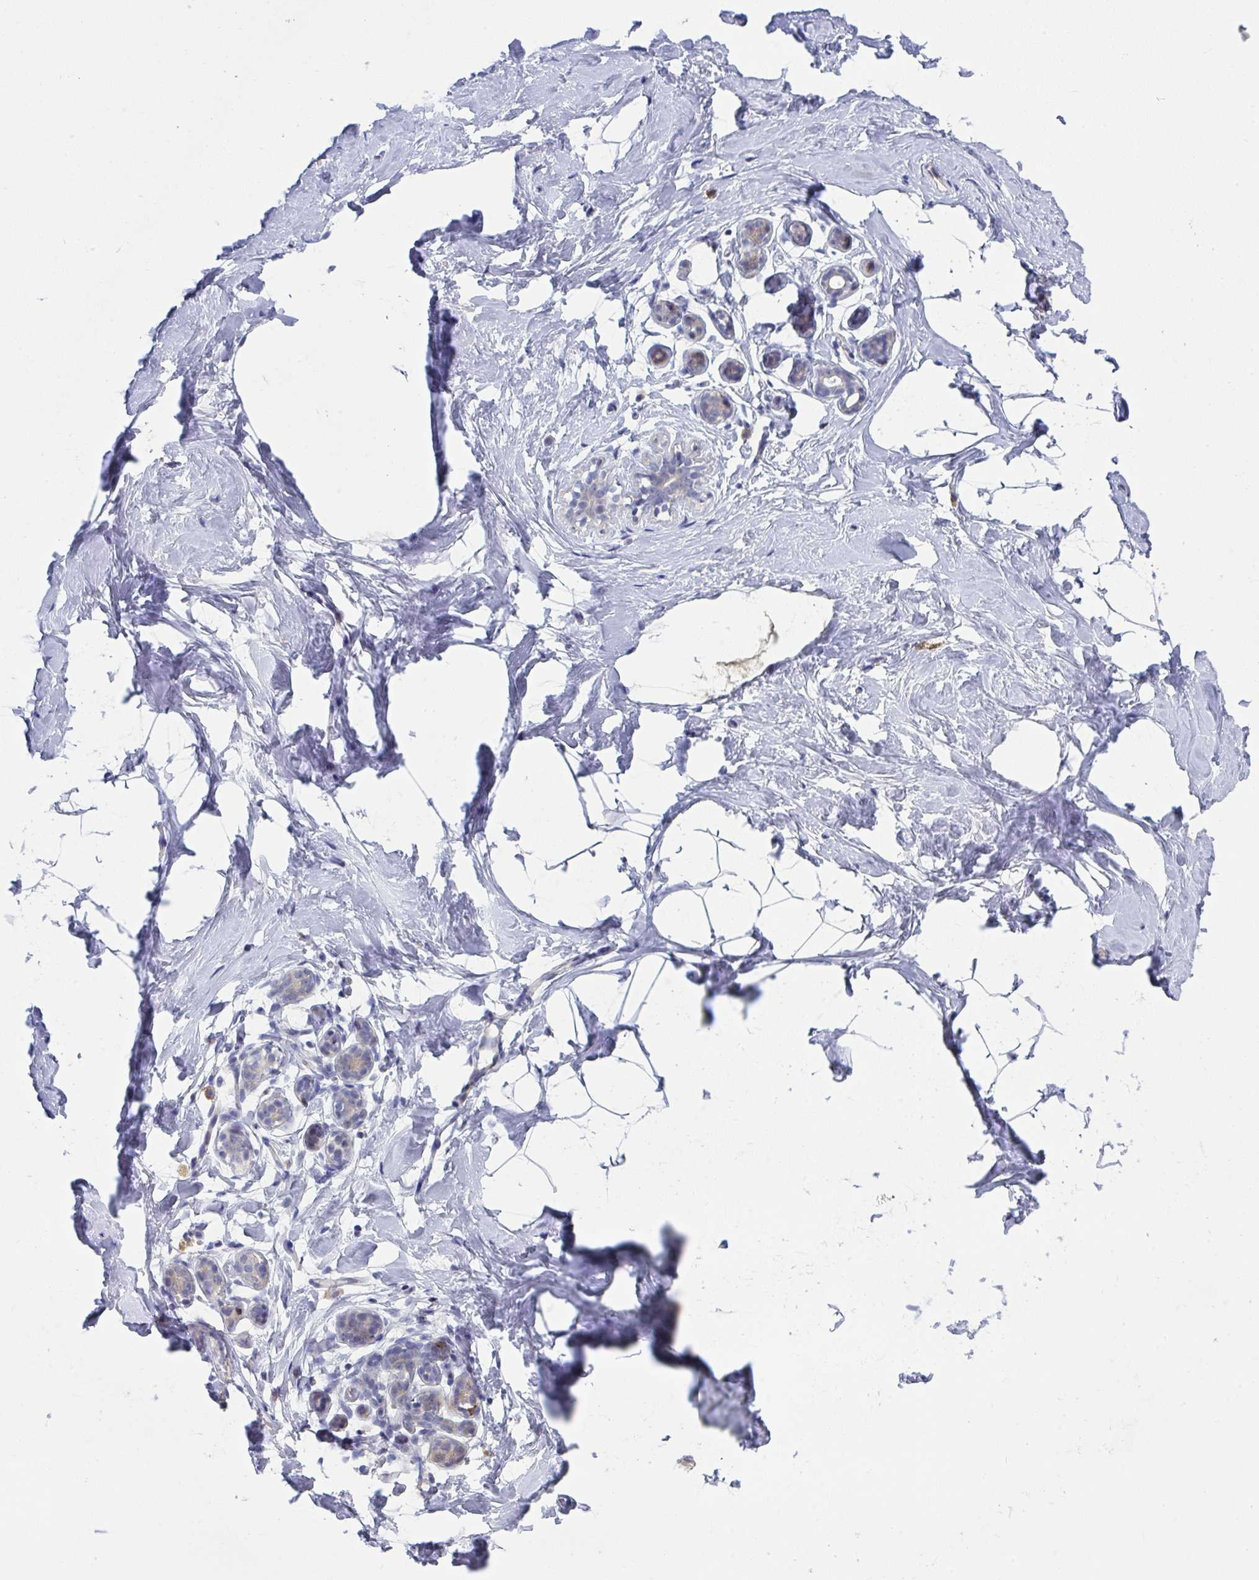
{"staining": {"intensity": "negative", "quantity": "none", "location": "none"}, "tissue": "breast", "cell_type": "Adipocytes", "image_type": "normal", "snomed": [{"axis": "morphology", "description": "Normal tissue, NOS"}, {"axis": "topography", "description": "Breast"}], "caption": "An image of breast stained for a protein displays no brown staining in adipocytes. The staining was performed using DAB to visualize the protein expression in brown, while the nuclei were stained in blue with hematoxylin (Magnification: 20x).", "gene": "AOC2", "patient": {"sex": "female", "age": 32}}